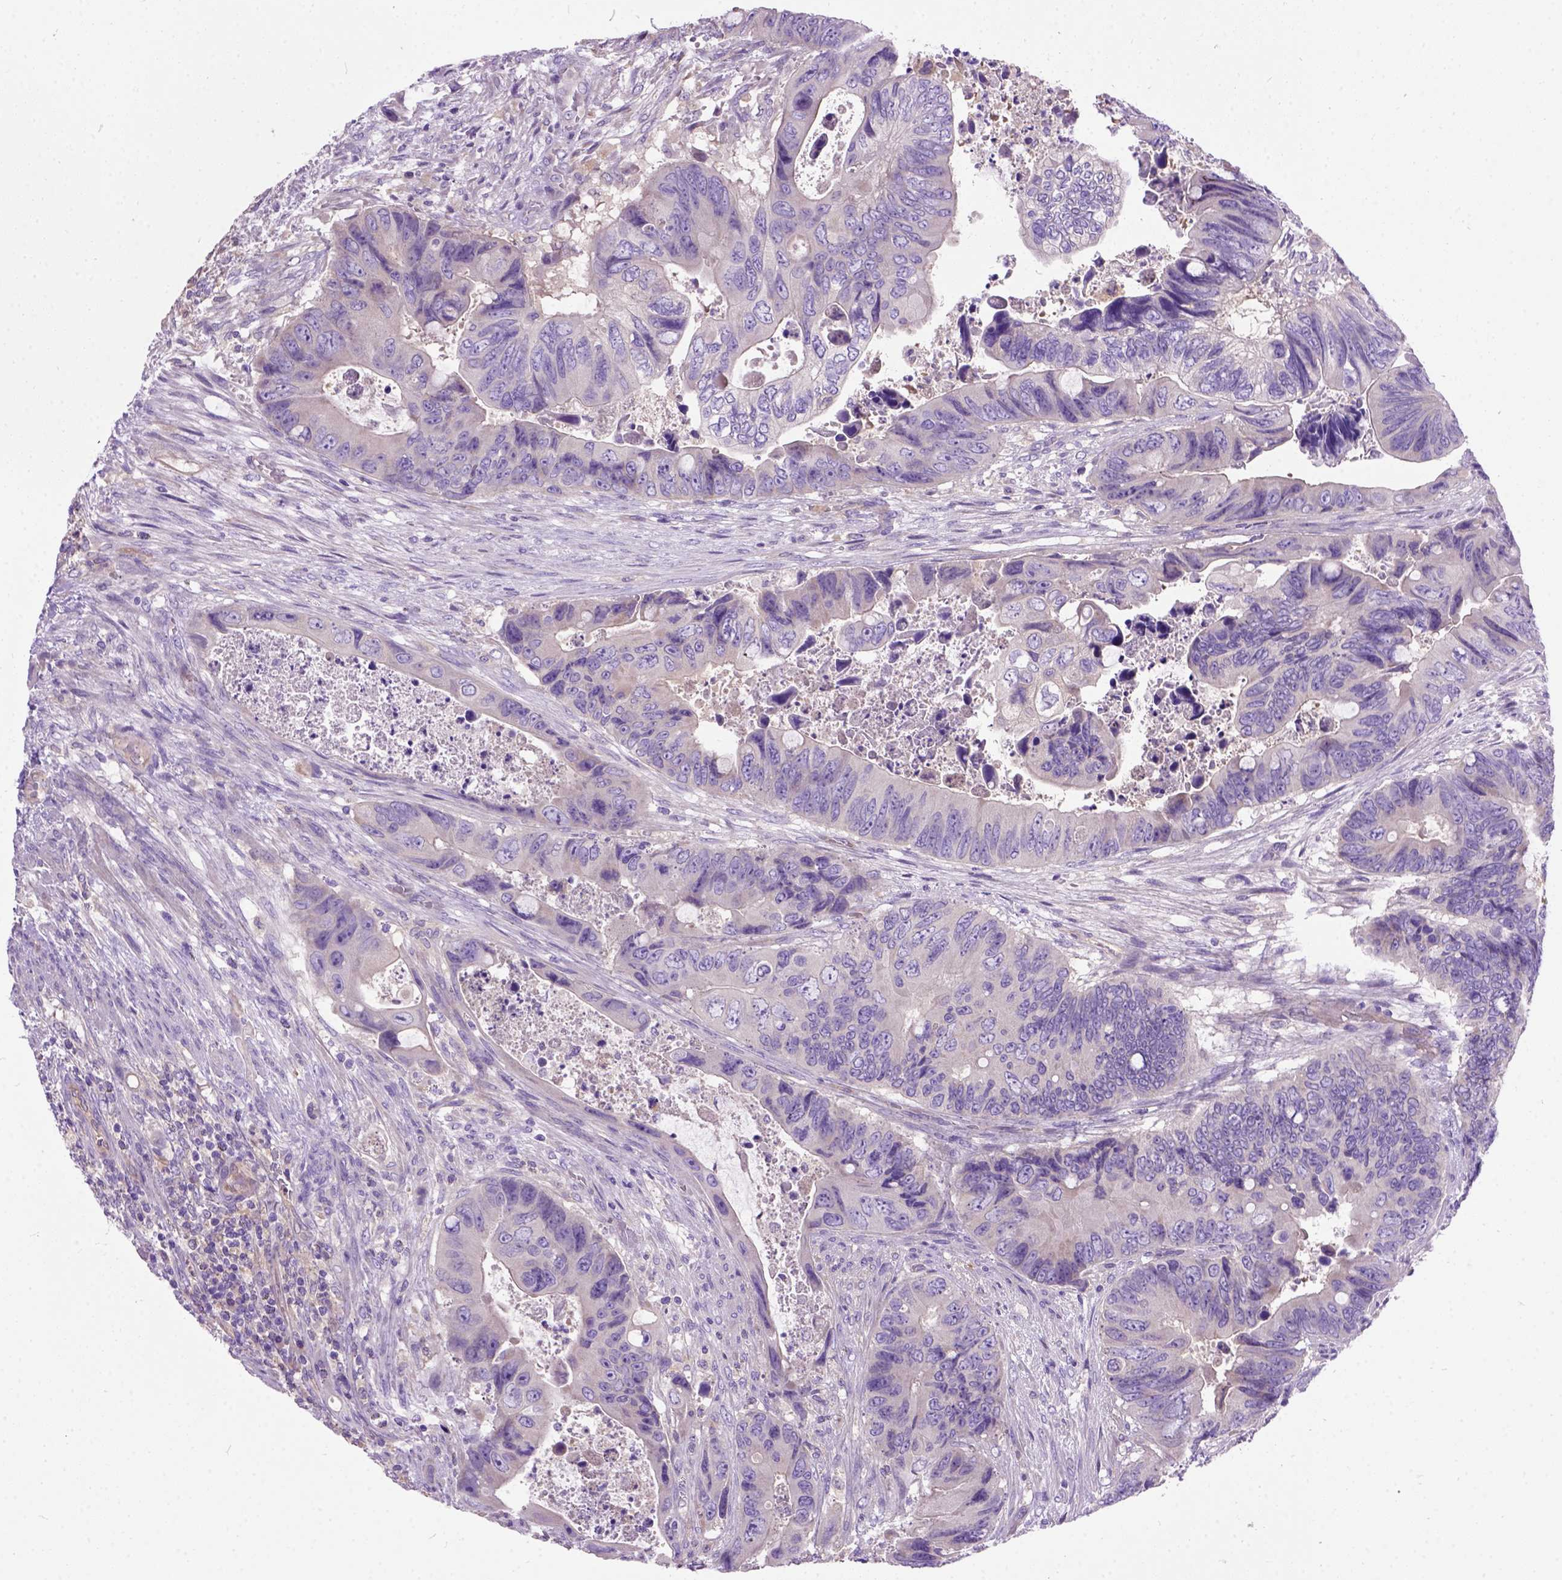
{"staining": {"intensity": "negative", "quantity": "none", "location": "none"}, "tissue": "colorectal cancer", "cell_type": "Tumor cells", "image_type": "cancer", "snomed": [{"axis": "morphology", "description": "Adenocarcinoma, NOS"}, {"axis": "topography", "description": "Rectum"}], "caption": "Tumor cells are negative for brown protein staining in colorectal adenocarcinoma.", "gene": "SEMA4F", "patient": {"sex": "male", "age": 63}}